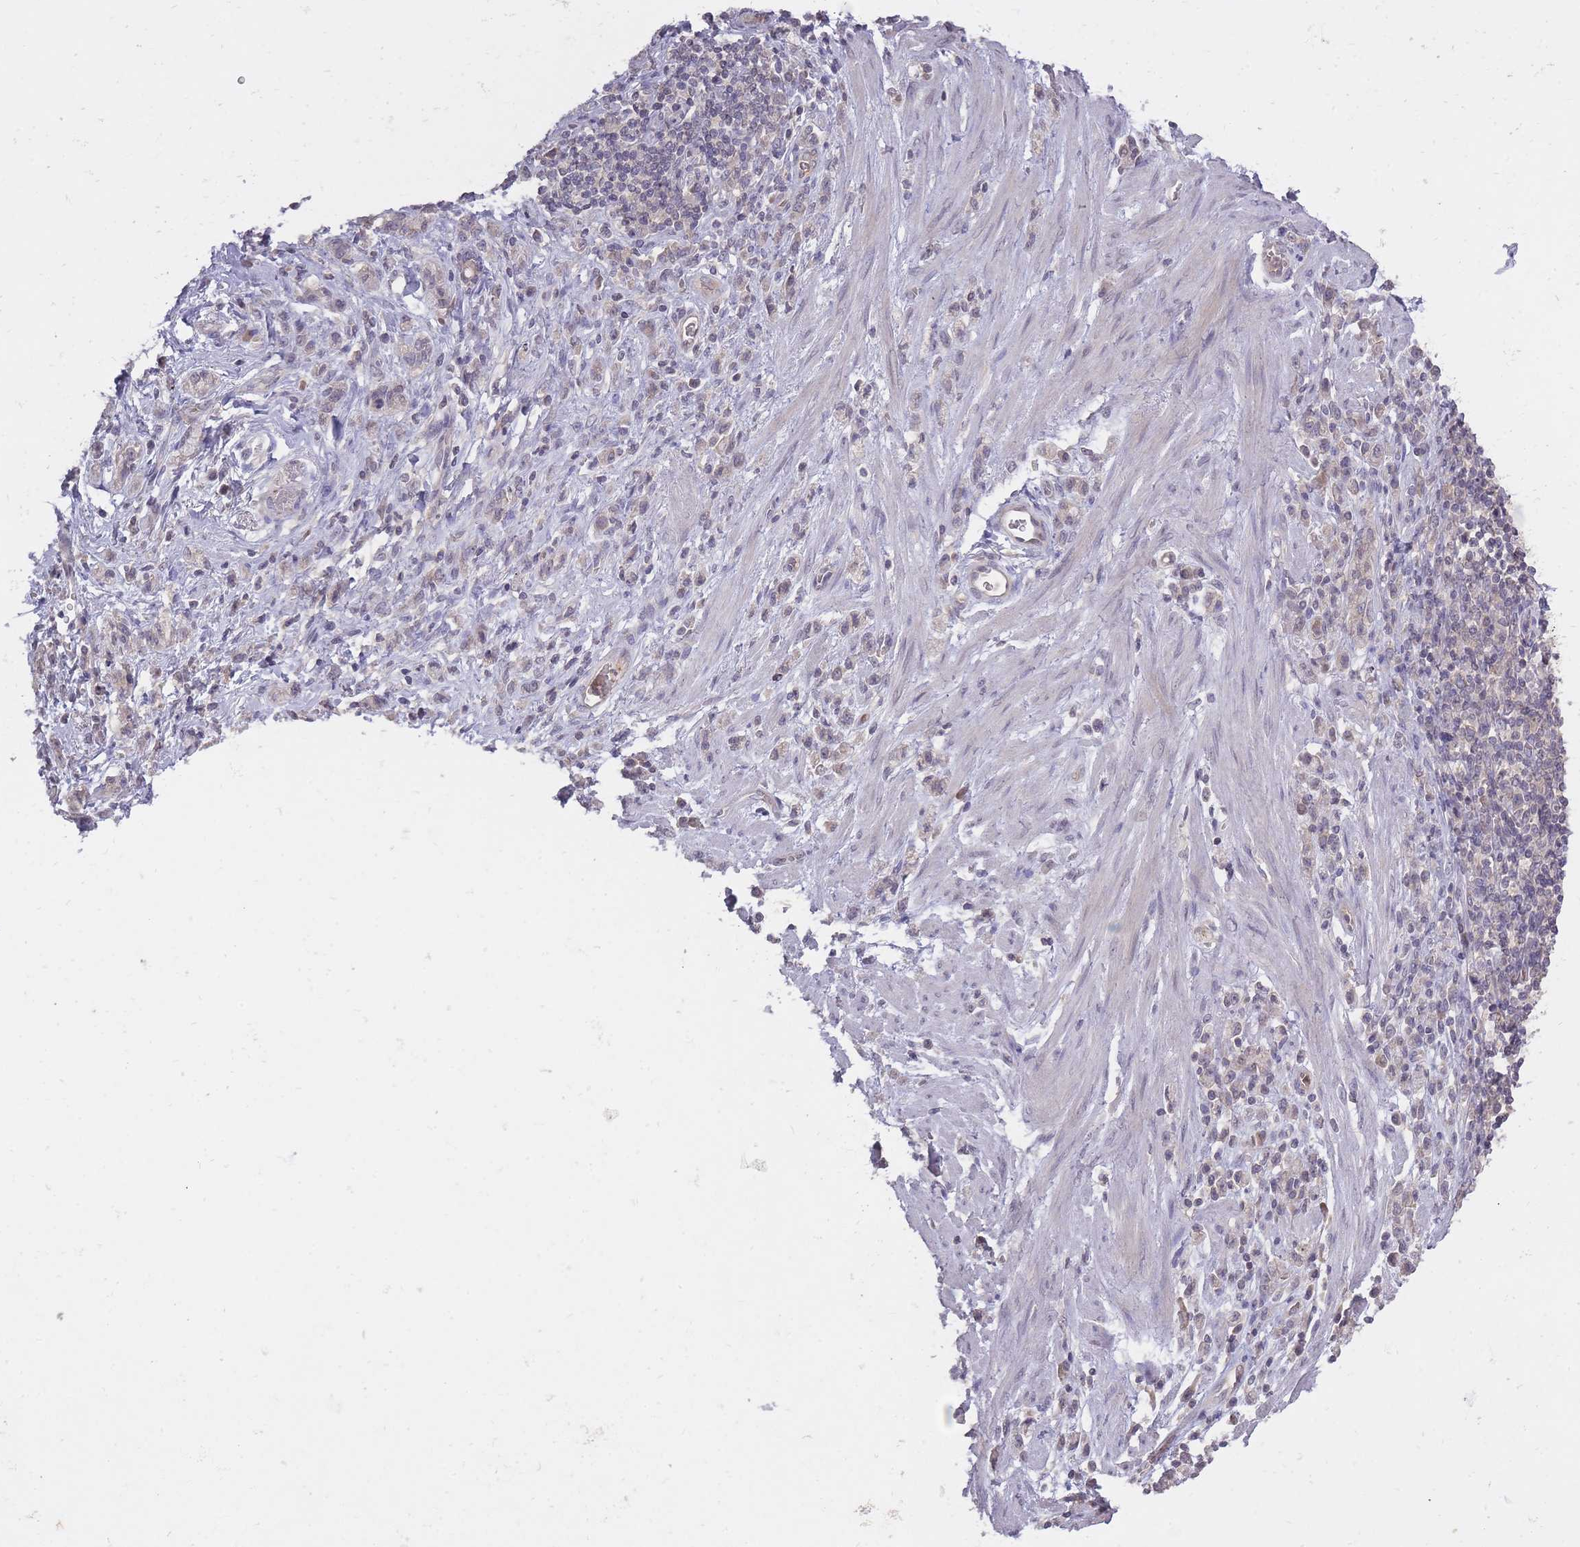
{"staining": {"intensity": "weak", "quantity": "<25%", "location": "cytoplasmic/membranous"}, "tissue": "stomach cancer", "cell_type": "Tumor cells", "image_type": "cancer", "snomed": [{"axis": "morphology", "description": "Adenocarcinoma, NOS"}, {"axis": "topography", "description": "Stomach"}], "caption": "A histopathology image of human stomach cancer (adenocarcinoma) is negative for staining in tumor cells.", "gene": "ADCYAP1R1", "patient": {"sex": "male", "age": 77}}